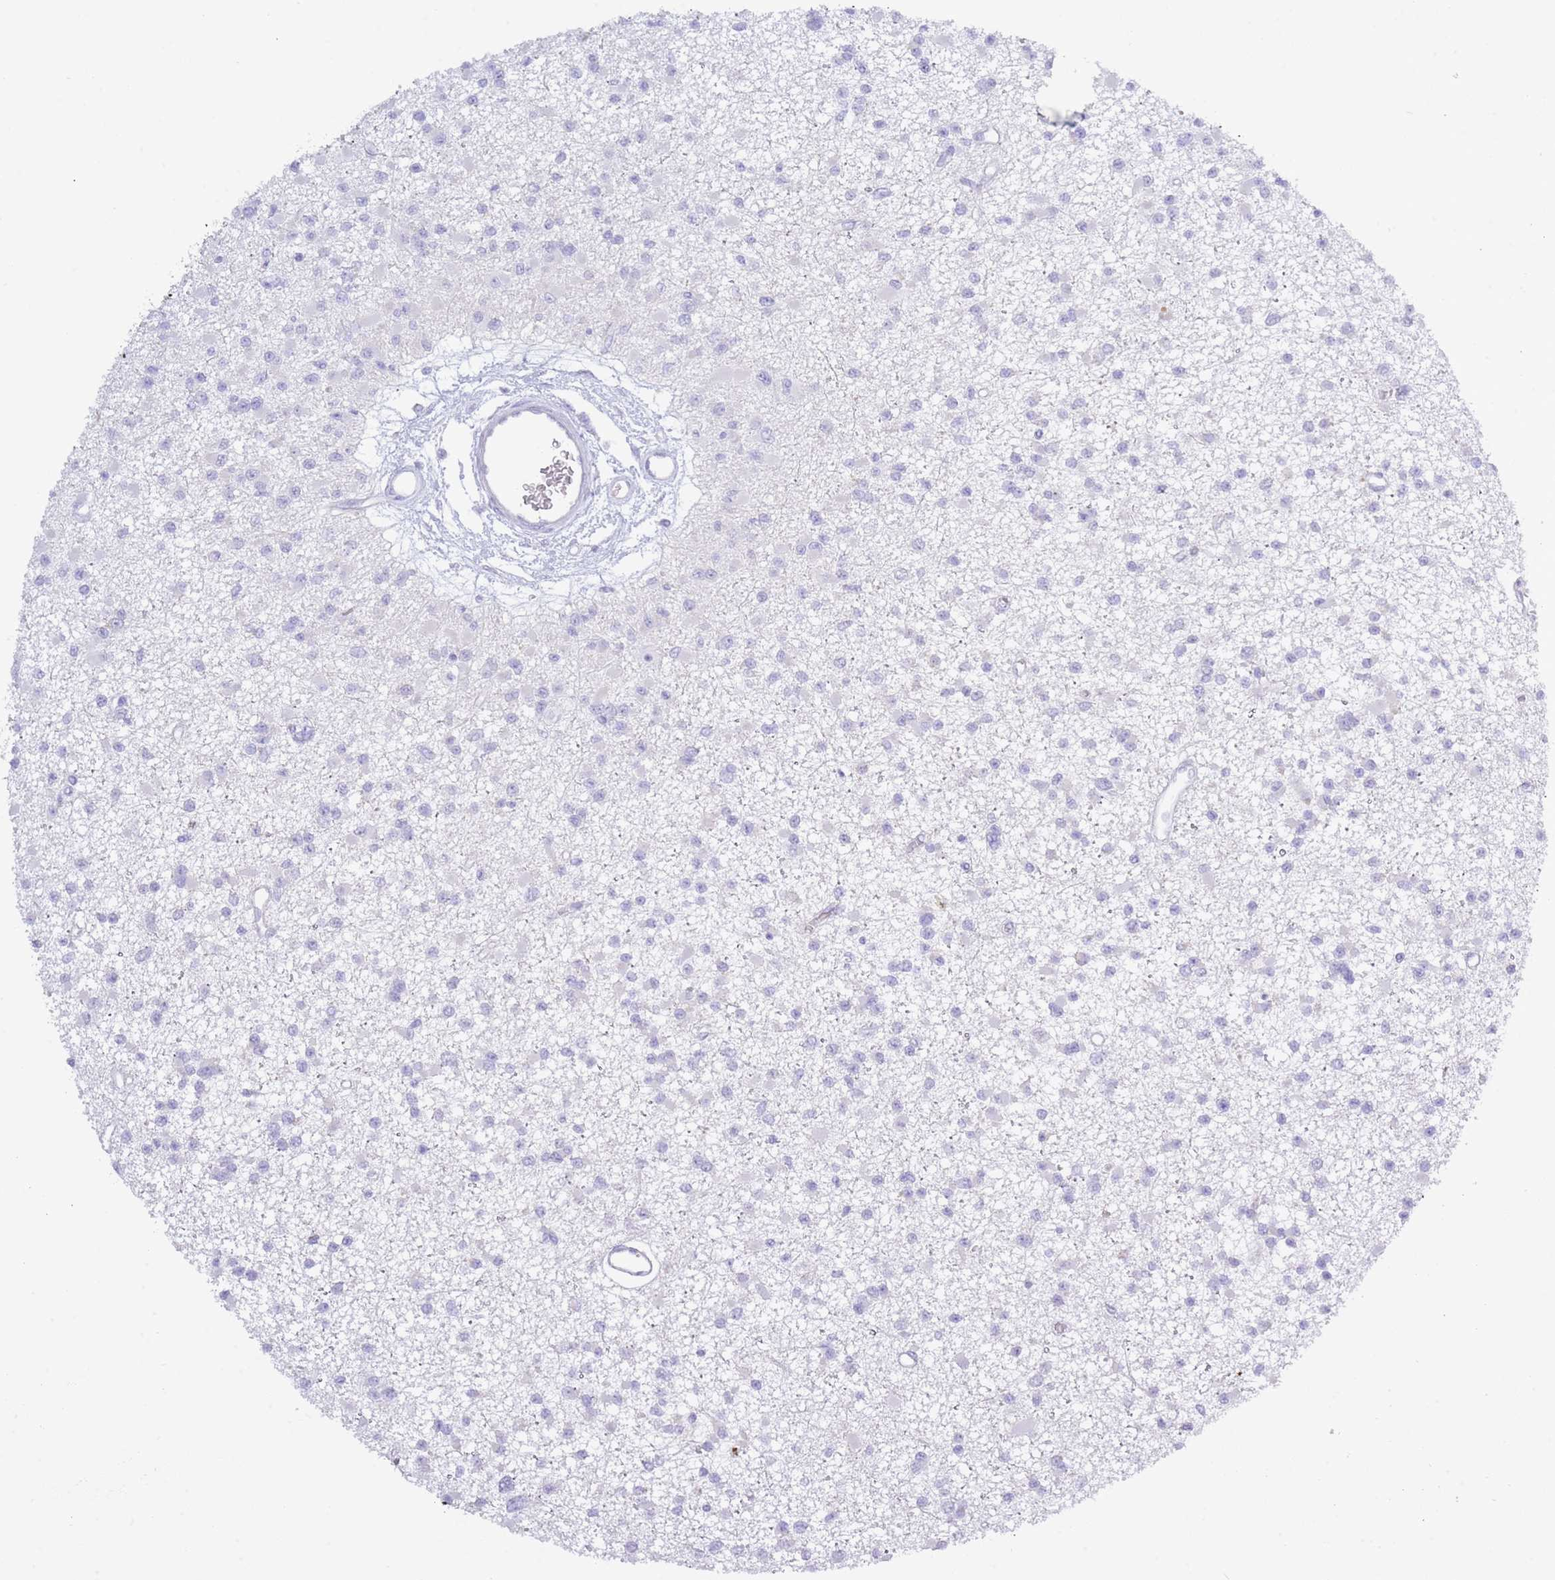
{"staining": {"intensity": "negative", "quantity": "none", "location": "none"}, "tissue": "glioma", "cell_type": "Tumor cells", "image_type": "cancer", "snomed": [{"axis": "morphology", "description": "Glioma, malignant, Low grade"}, {"axis": "topography", "description": "Brain"}], "caption": "There is no significant expression in tumor cells of malignant low-grade glioma.", "gene": "ACR", "patient": {"sex": "female", "age": 22}}